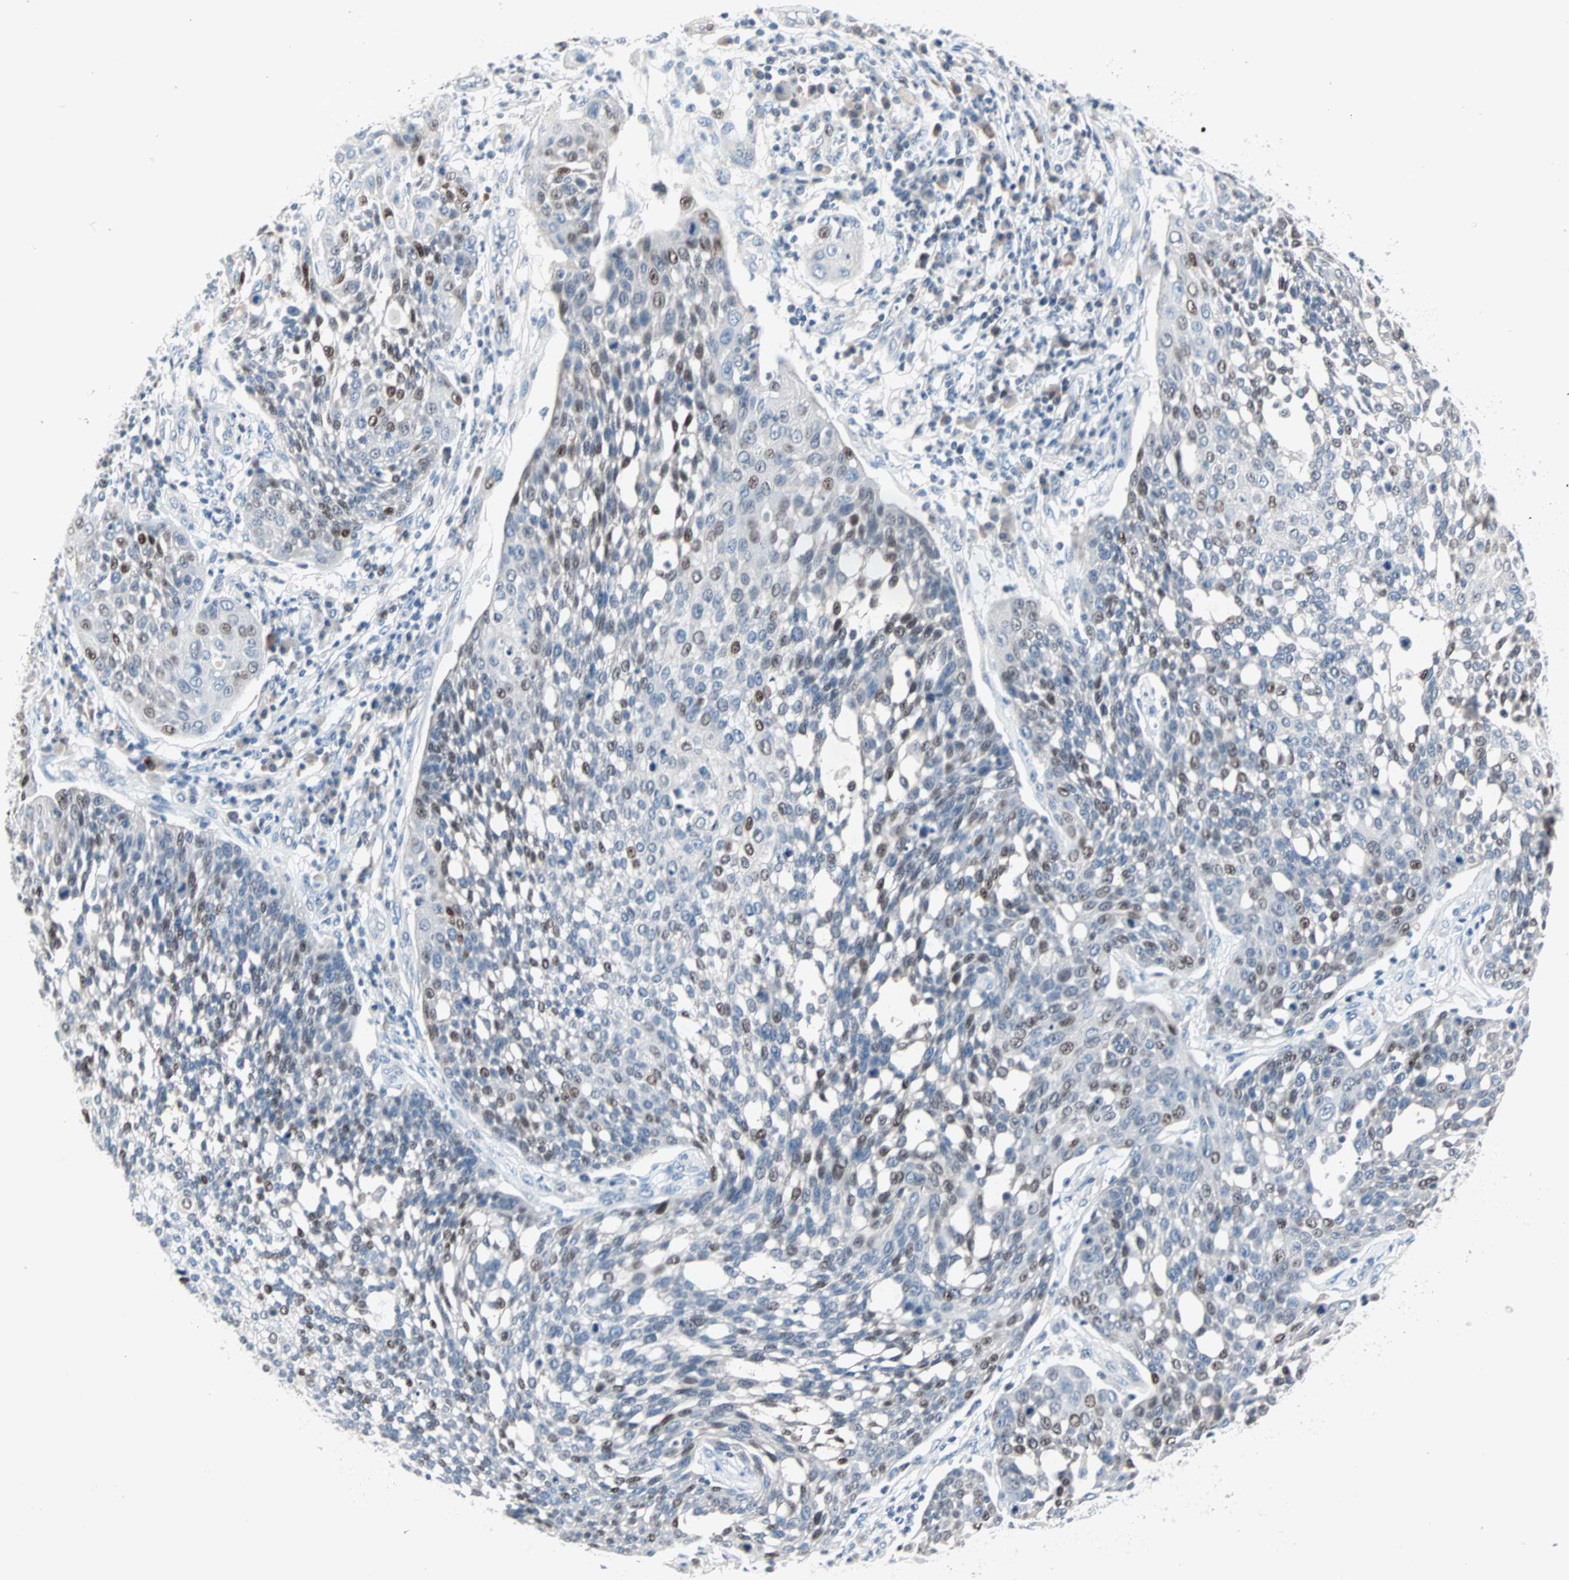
{"staining": {"intensity": "moderate", "quantity": "<25%", "location": "nuclear"}, "tissue": "cervical cancer", "cell_type": "Tumor cells", "image_type": "cancer", "snomed": [{"axis": "morphology", "description": "Squamous cell carcinoma, NOS"}, {"axis": "topography", "description": "Cervix"}], "caption": "Moderate nuclear expression is appreciated in about <25% of tumor cells in cervical cancer. Using DAB (3,3'-diaminobenzidine) (brown) and hematoxylin (blue) stains, captured at high magnification using brightfield microscopy.", "gene": "CCNE2", "patient": {"sex": "female", "age": 34}}